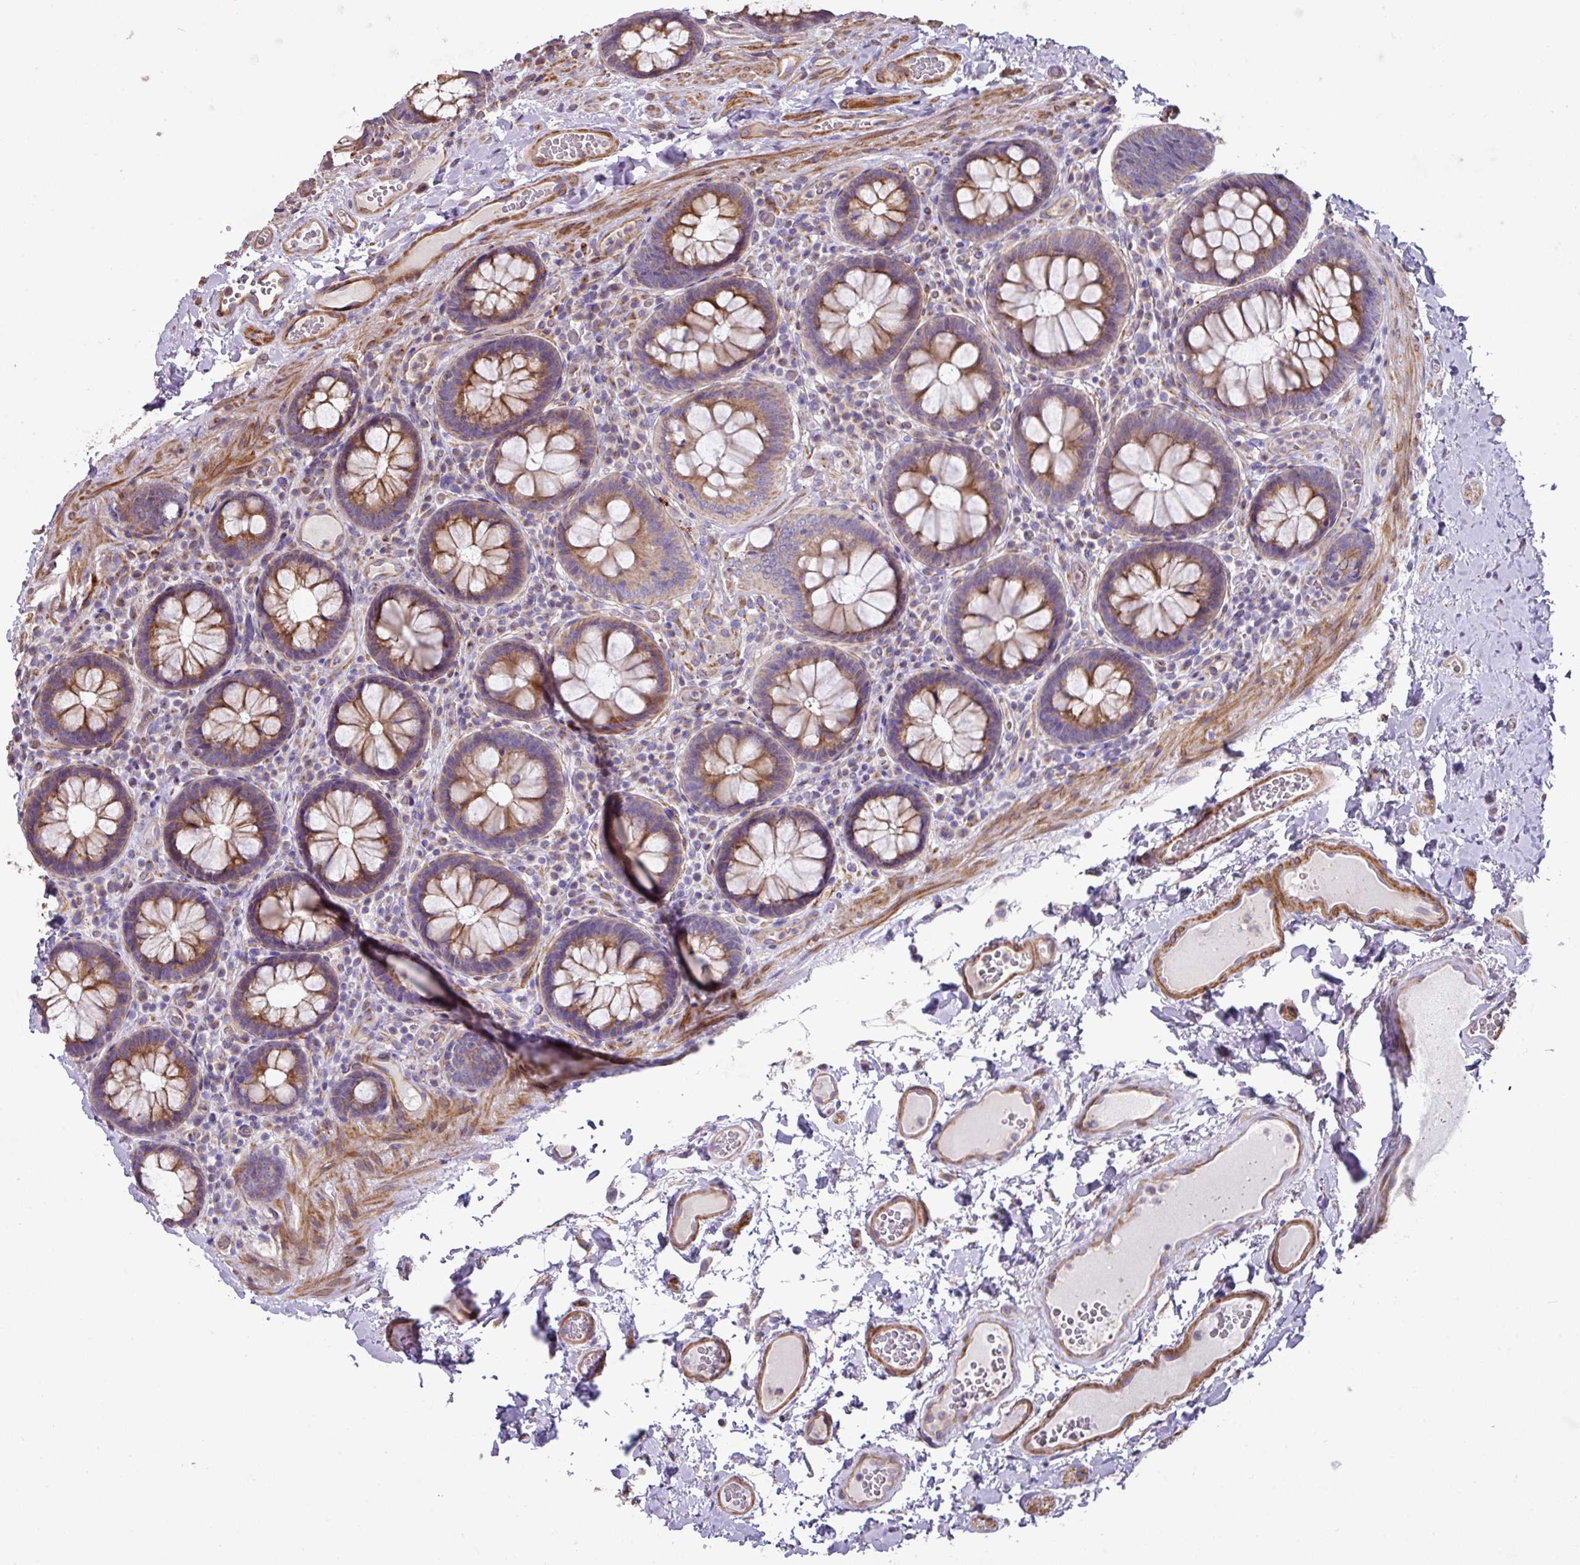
{"staining": {"intensity": "moderate", "quantity": ">75%", "location": "cytoplasmic/membranous"}, "tissue": "colon", "cell_type": "Endothelial cells", "image_type": "normal", "snomed": [{"axis": "morphology", "description": "Normal tissue, NOS"}, {"axis": "topography", "description": "Colon"}], "caption": "Moderate cytoplasmic/membranous staining is seen in approximately >75% of endothelial cells in normal colon. The staining was performed using DAB (3,3'-diaminobenzidine) to visualize the protein expression in brown, while the nuclei were stained in blue with hematoxylin (Magnification: 20x).", "gene": "MRRF", "patient": {"sex": "male", "age": 84}}